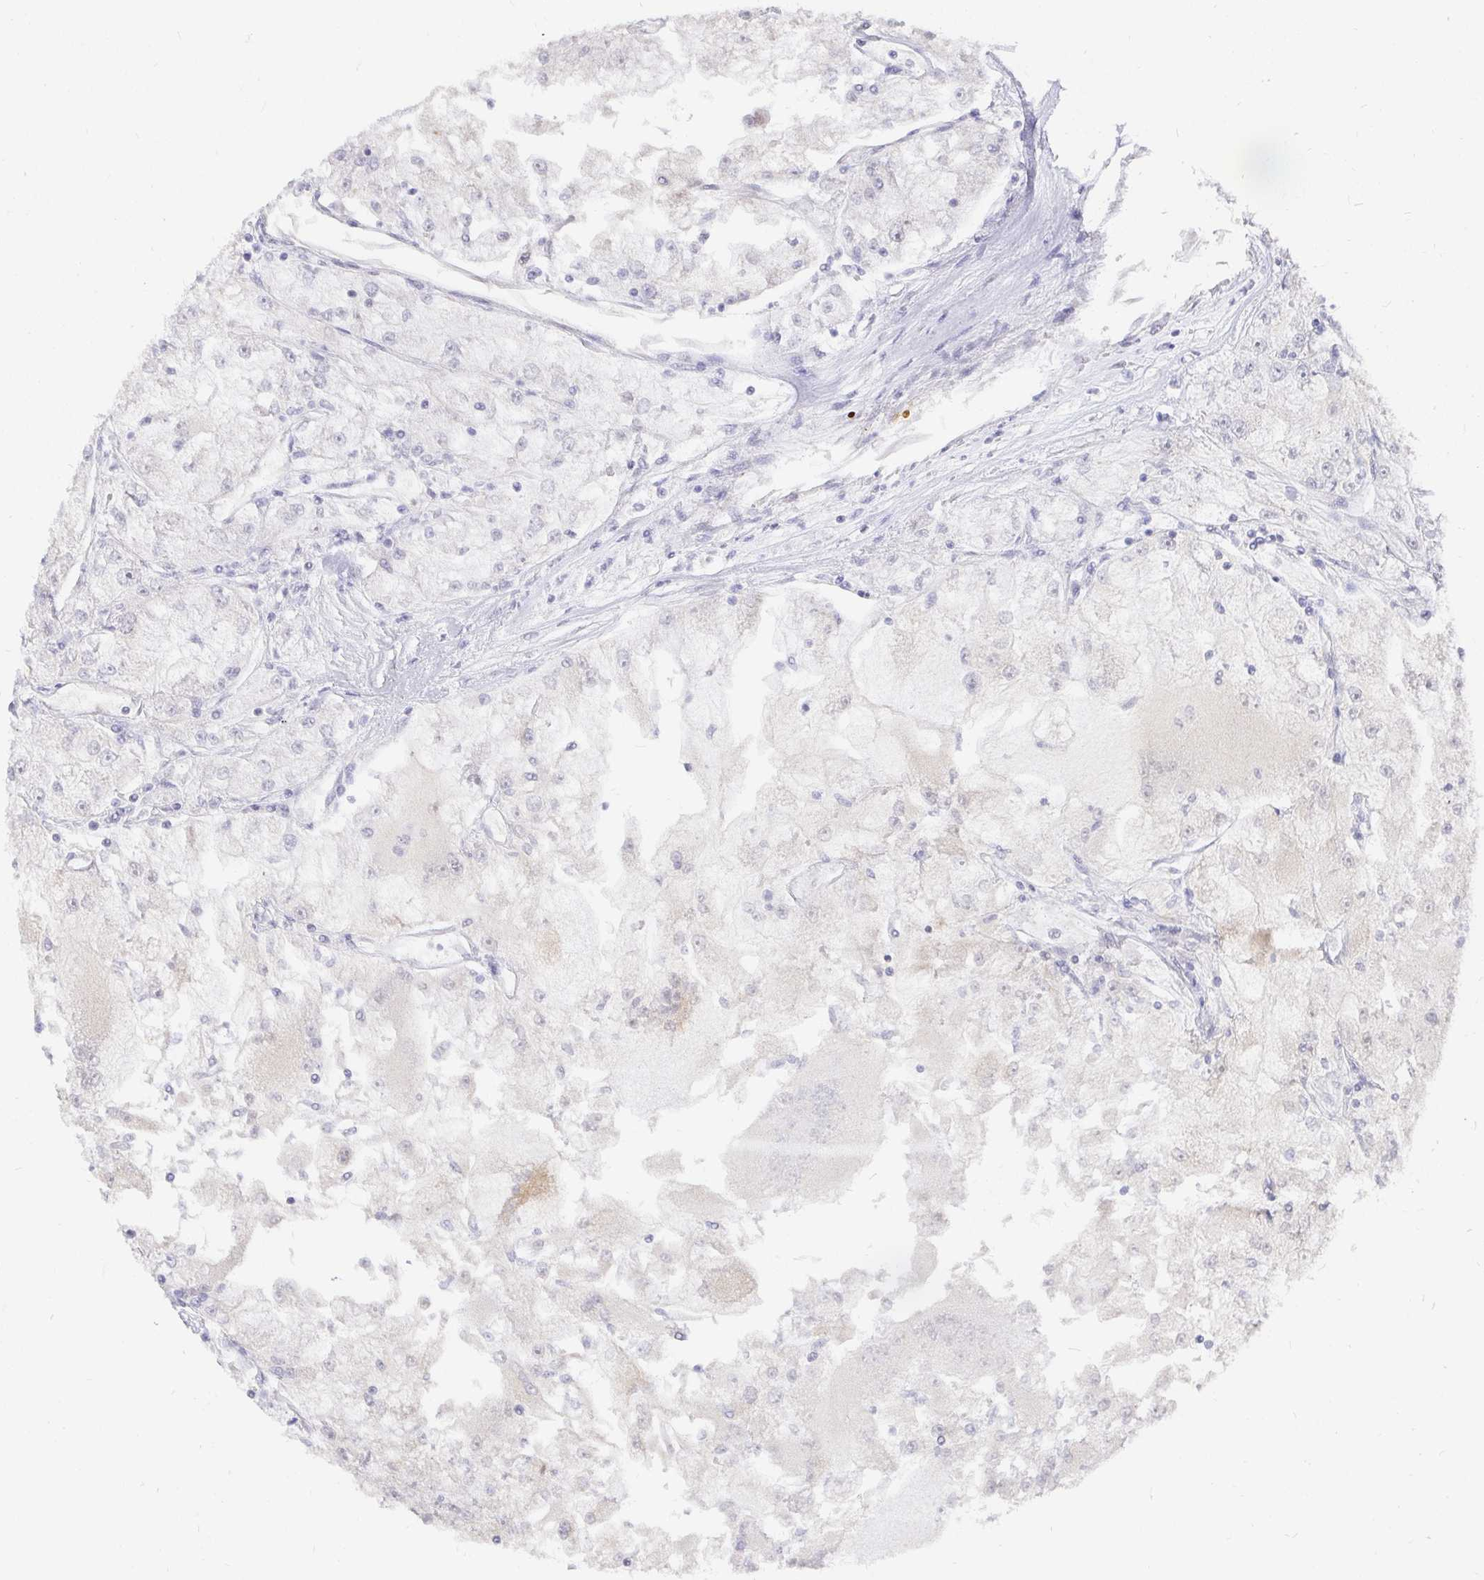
{"staining": {"intensity": "negative", "quantity": "none", "location": "none"}, "tissue": "renal cancer", "cell_type": "Tumor cells", "image_type": "cancer", "snomed": [{"axis": "morphology", "description": "Adenocarcinoma, NOS"}, {"axis": "topography", "description": "Kidney"}], "caption": "Photomicrograph shows no significant protein positivity in tumor cells of renal adenocarcinoma. (DAB IHC visualized using brightfield microscopy, high magnification).", "gene": "FGF21", "patient": {"sex": "female", "age": 72}}